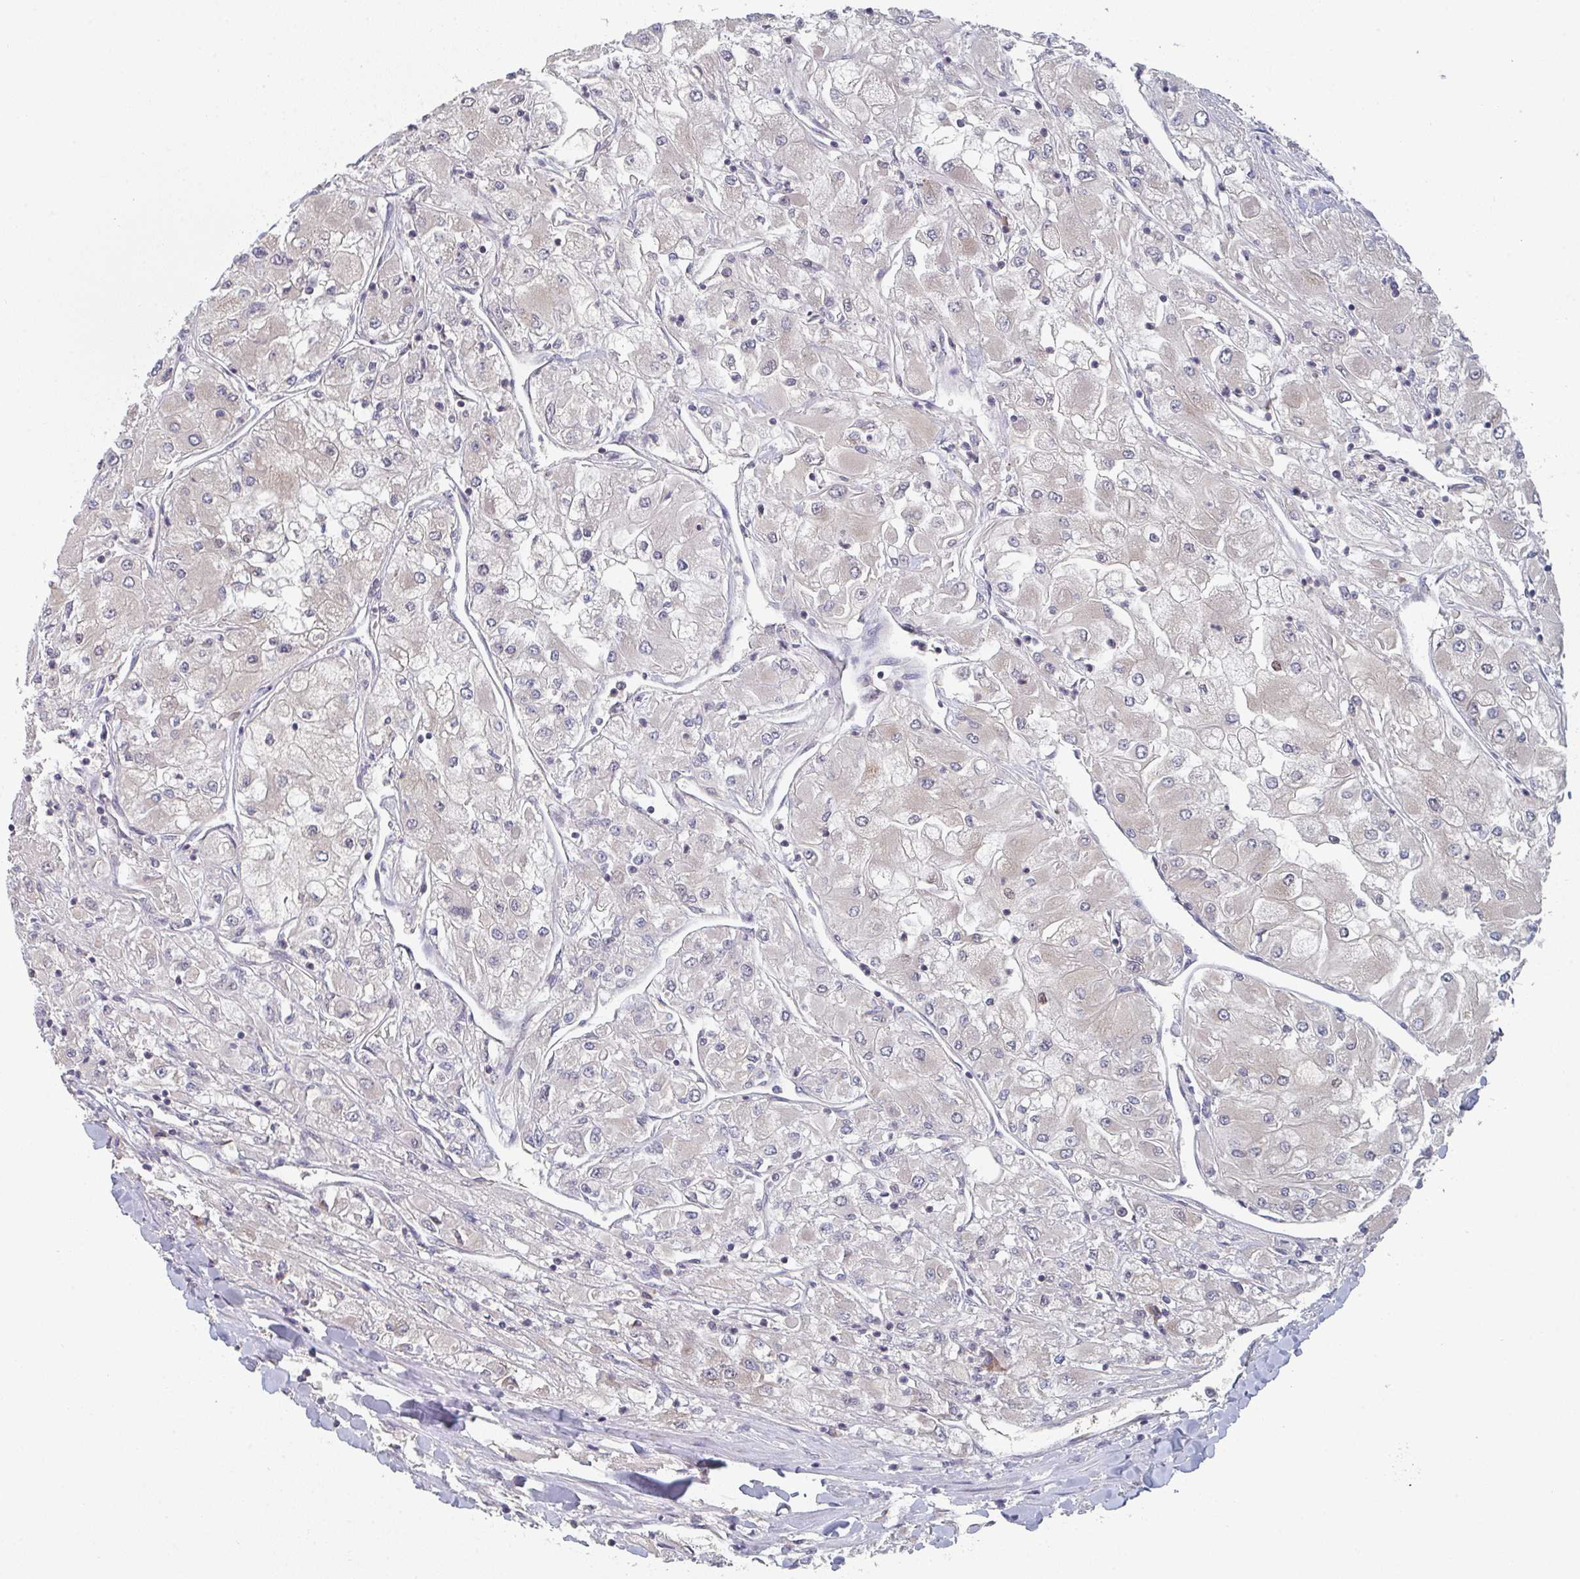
{"staining": {"intensity": "negative", "quantity": "none", "location": "none"}, "tissue": "renal cancer", "cell_type": "Tumor cells", "image_type": "cancer", "snomed": [{"axis": "morphology", "description": "Adenocarcinoma, NOS"}, {"axis": "topography", "description": "Kidney"}], "caption": "Adenocarcinoma (renal) was stained to show a protein in brown. There is no significant expression in tumor cells.", "gene": "ELOVL1", "patient": {"sex": "male", "age": 80}}